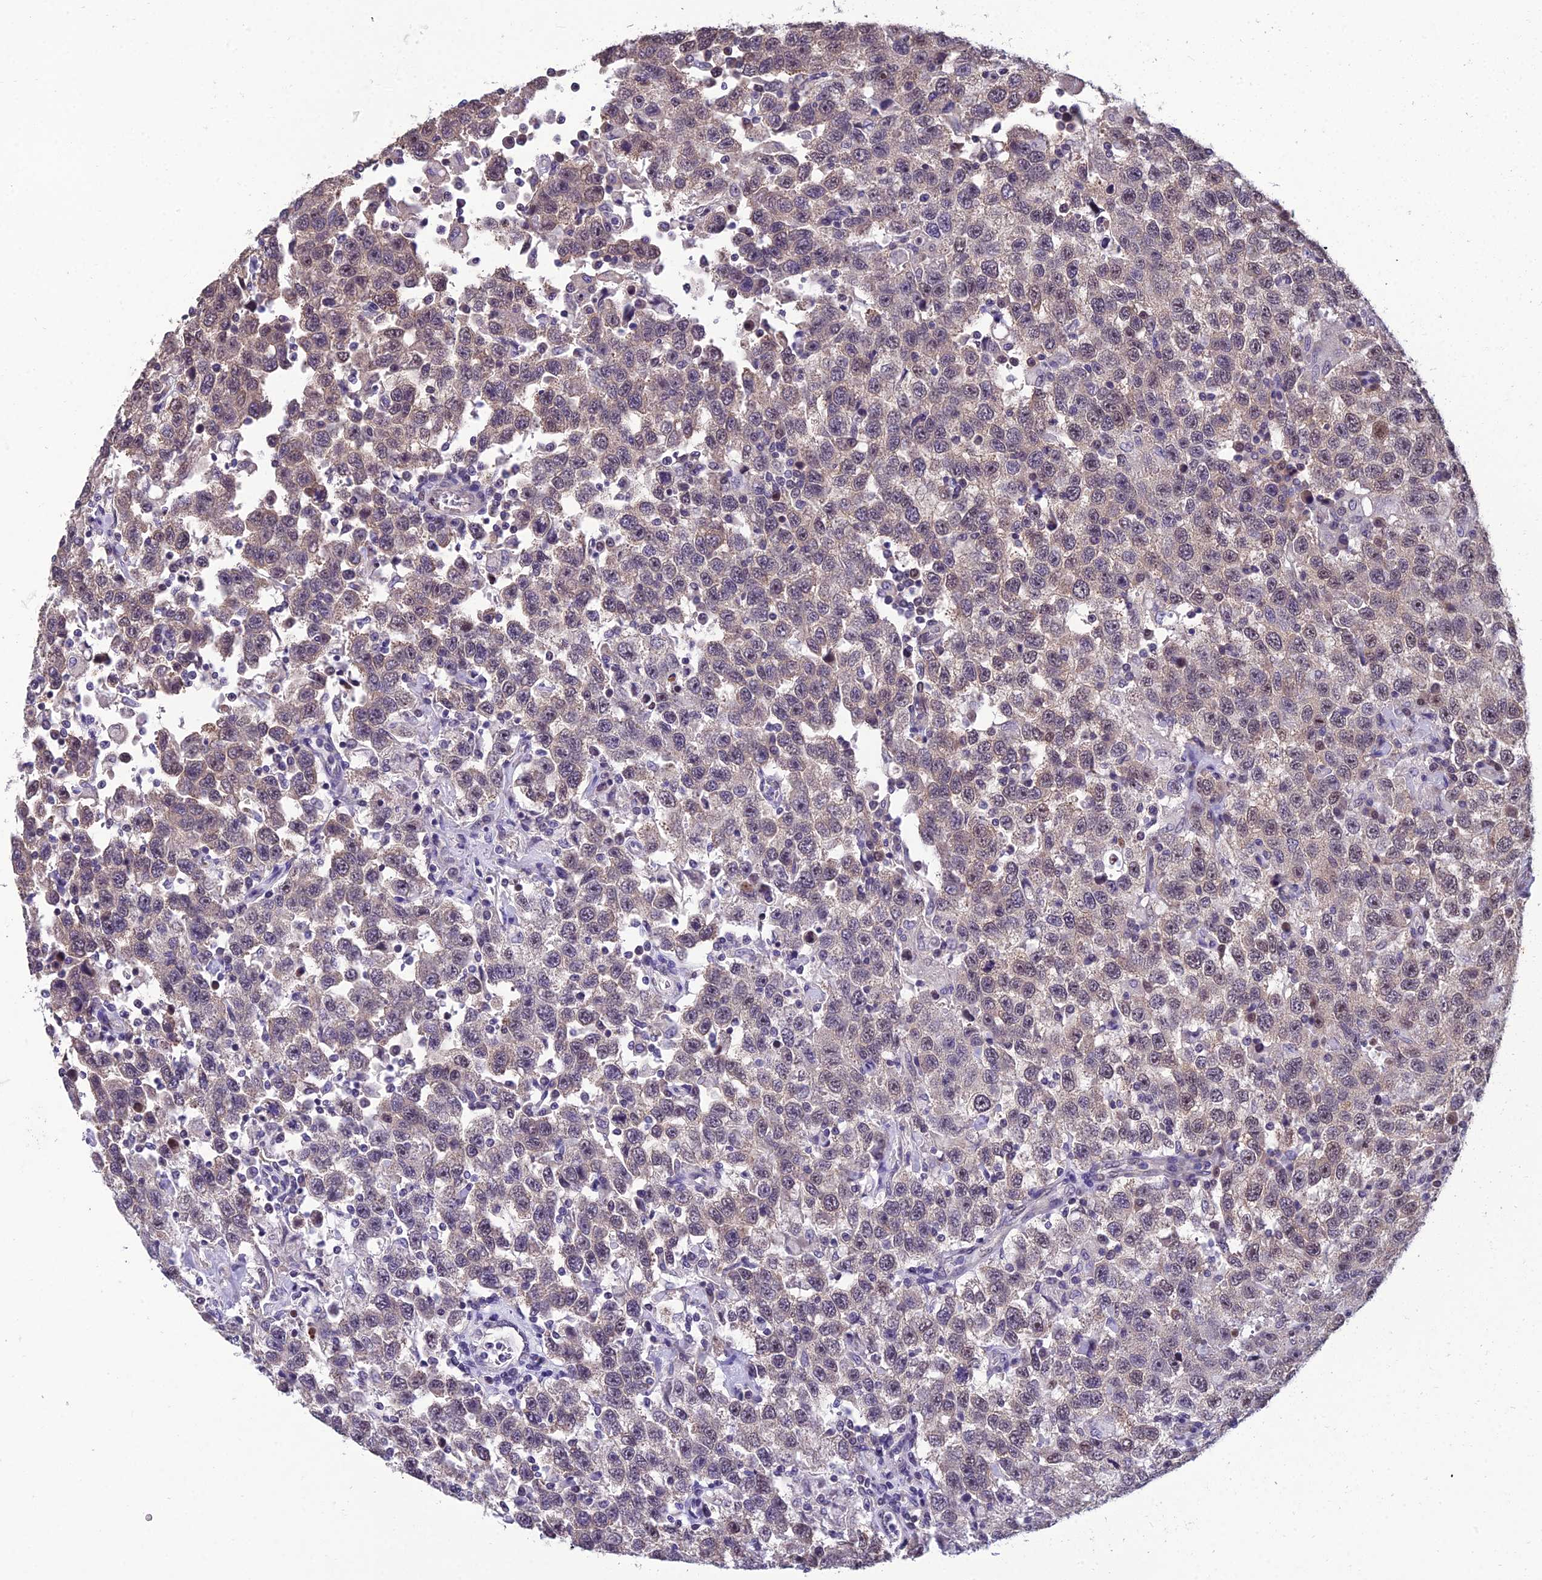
{"staining": {"intensity": "weak", "quantity": "<25%", "location": "cytoplasmic/membranous"}, "tissue": "testis cancer", "cell_type": "Tumor cells", "image_type": "cancer", "snomed": [{"axis": "morphology", "description": "Seminoma, NOS"}, {"axis": "topography", "description": "Testis"}], "caption": "An IHC image of testis seminoma is shown. There is no staining in tumor cells of testis seminoma.", "gene": "GRWD1", "patient": {"sex": "male", "age": 41}}